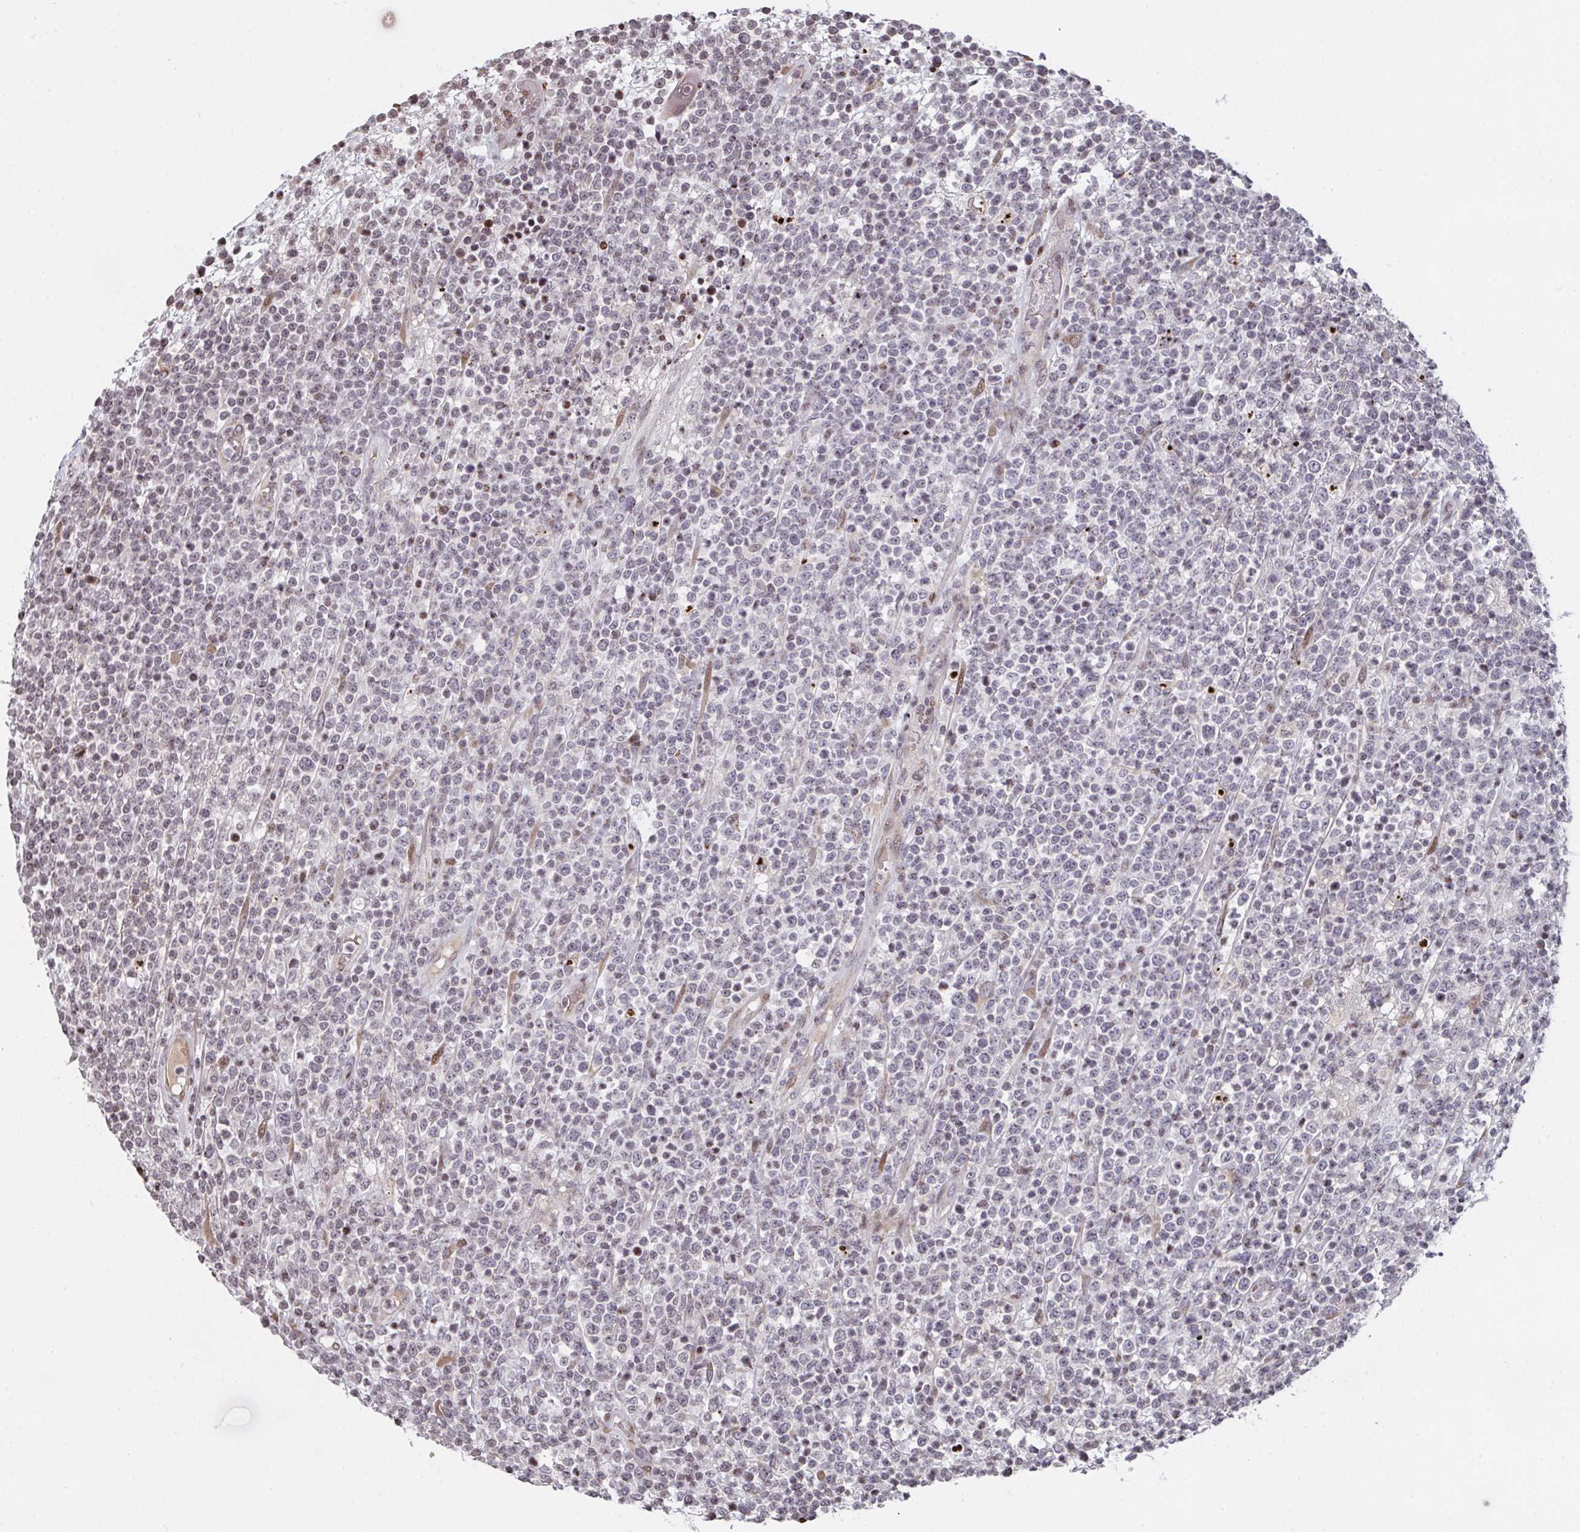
{"staining": {"intensity": "weak", "quantity": "<25%", "location": "nuclear"}, "tissue": "lymphoma", "cell_type": "Tumor cells", "image_type": "cancer", "snomed": [{"axis": "morphology", "description": "Malignant lymphoma, non-Hodgkin's type, High grade"}, {"axis": "topography", "description": "Colon"}], "caption": "IHC micrograph of neoplastic tissue: human lymphoma stained with DAB (3,3'-diaminobenzidine) demonstrates no significant protein expression in tumor cells. (Immunohistochemistry (ihc), brightfield microscopy, high magnification).", "gene": "PCDHB8", "patient": {"sex": "female", "age": 53}}